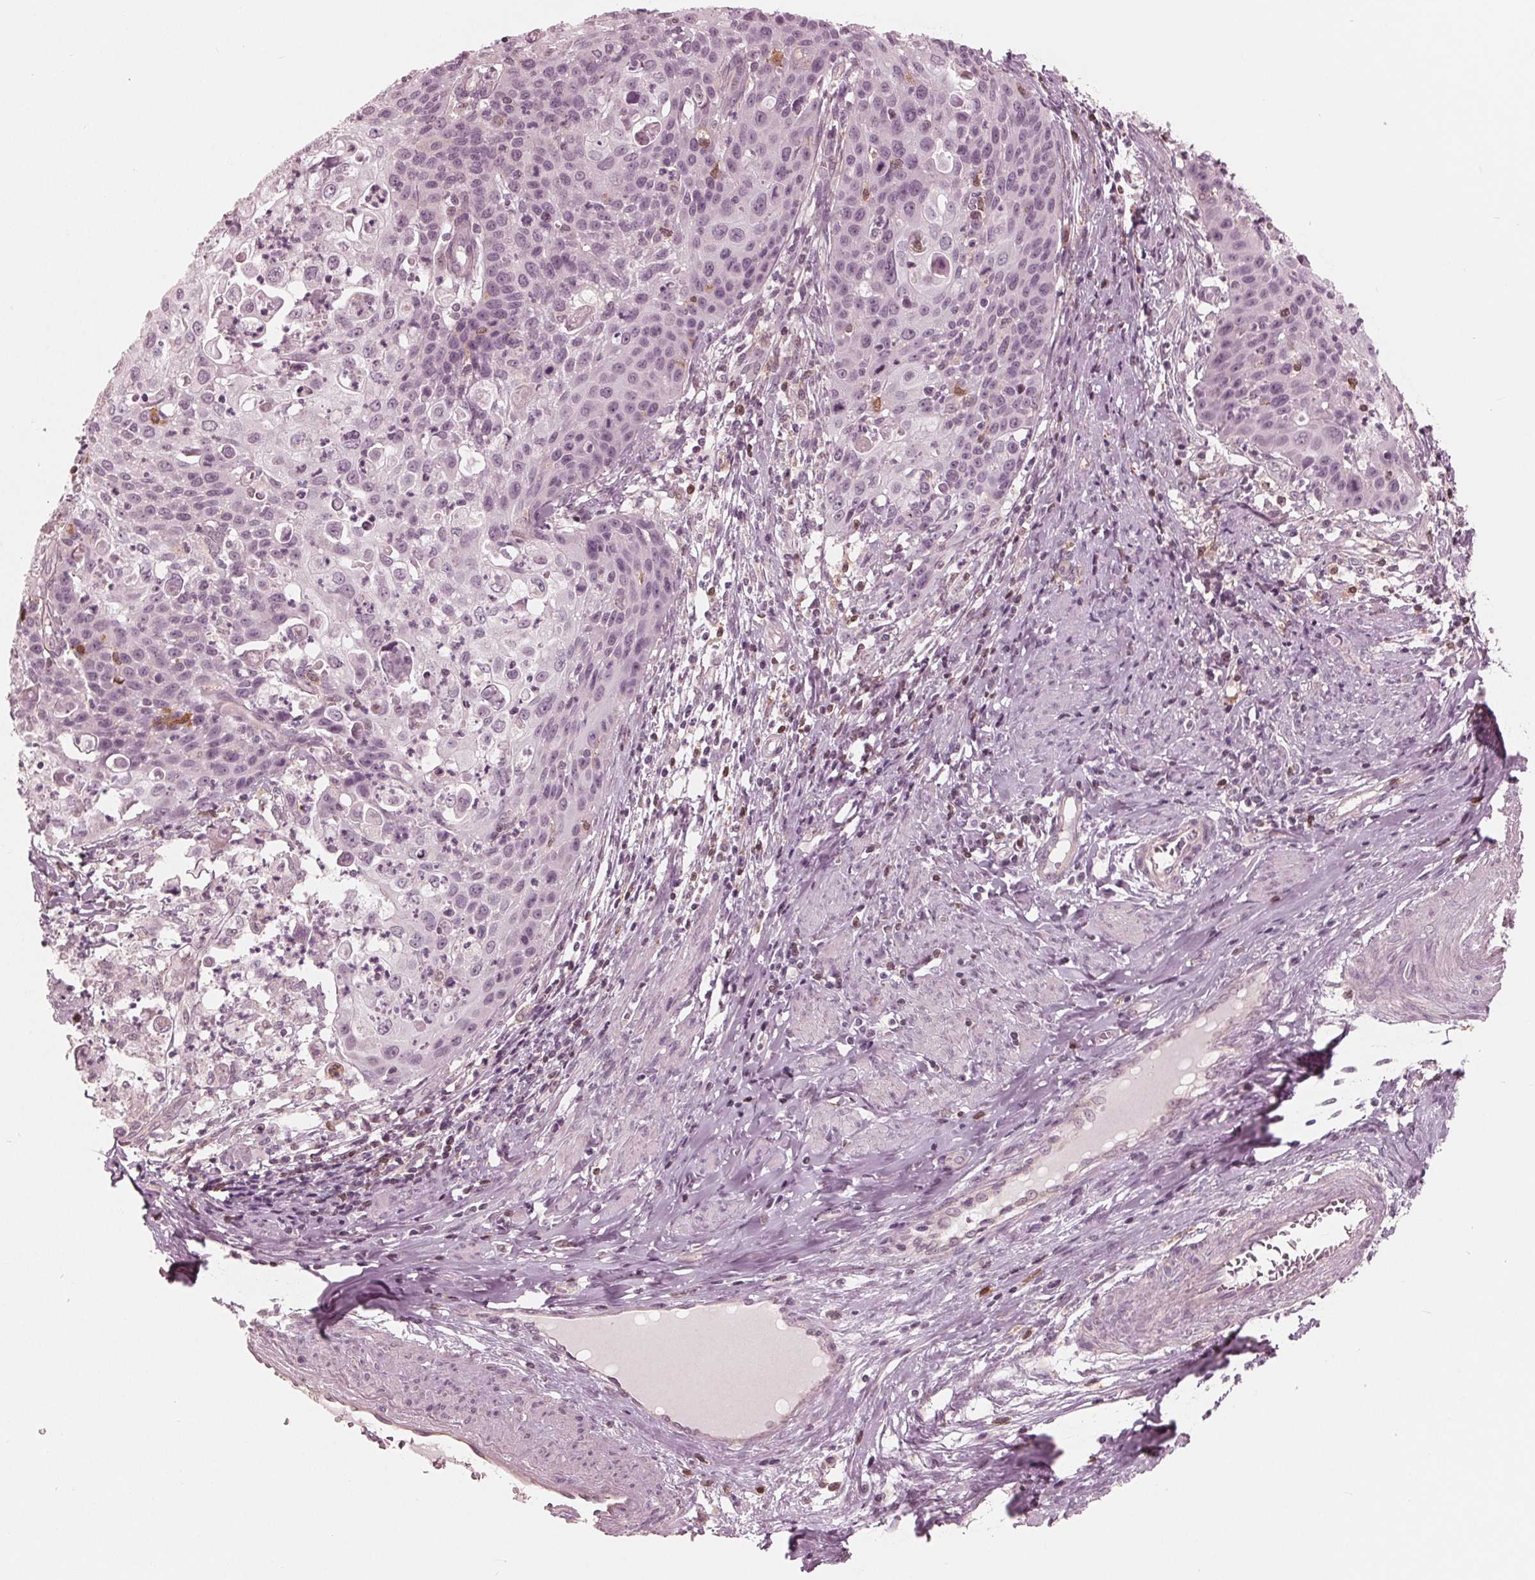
{"staining": {"intensity": "negative", "quantity": "none", "location": "none"}, "tissue": "cervical cancer", "cell_type": "Tumor cells", "image_type": "cancer", "snomed": [{"axis": "morphology", "description": "Squamous cell carcinoma, NOS"}, {"axis": "topography", "description": "Cervix"}], "caption": "Tumor cells are negative for protein expression in human cervical cancer.", "gene": "ING3", "patient": {"sex": "female", "age": 65}}